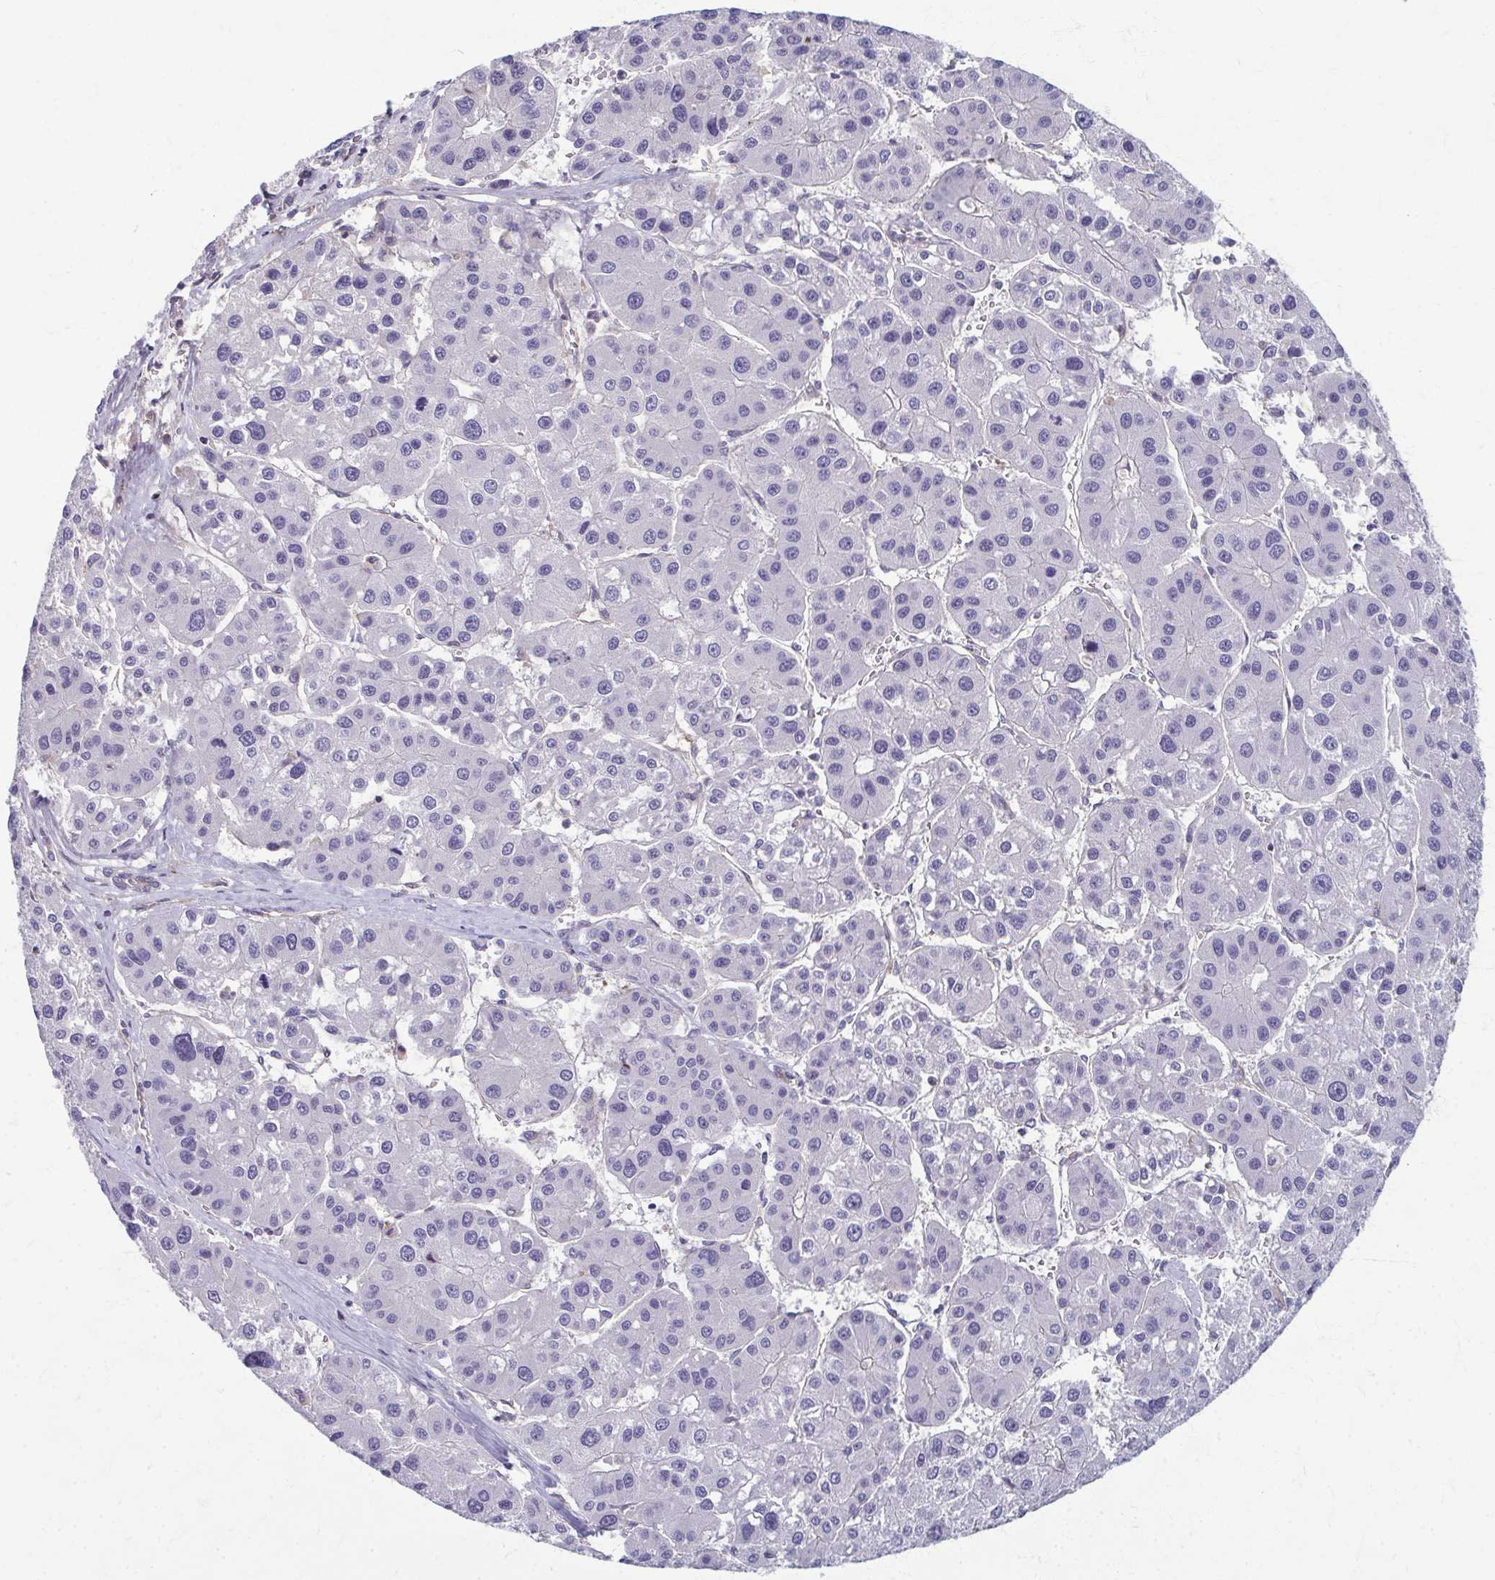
{"staining": {"intensity": "negative", "quantity": "none", "location": "none"}, "tissue": "liver cancer", "cell_type": "Tumor cells", "image_type": "cancer", "snomed": [{"axis": "morphology", "description": "Carcinoma, Hepatocellular, NOS"}, {"axis": "topography", "description": "Liver"}], "caption": "IHC image of liver hepatocellular carcinoma stained for a protein (brown), which exhibits no staining in tumor cells.", "gene": "EID2B", "patient": {"sex": "male", "age": 73}}